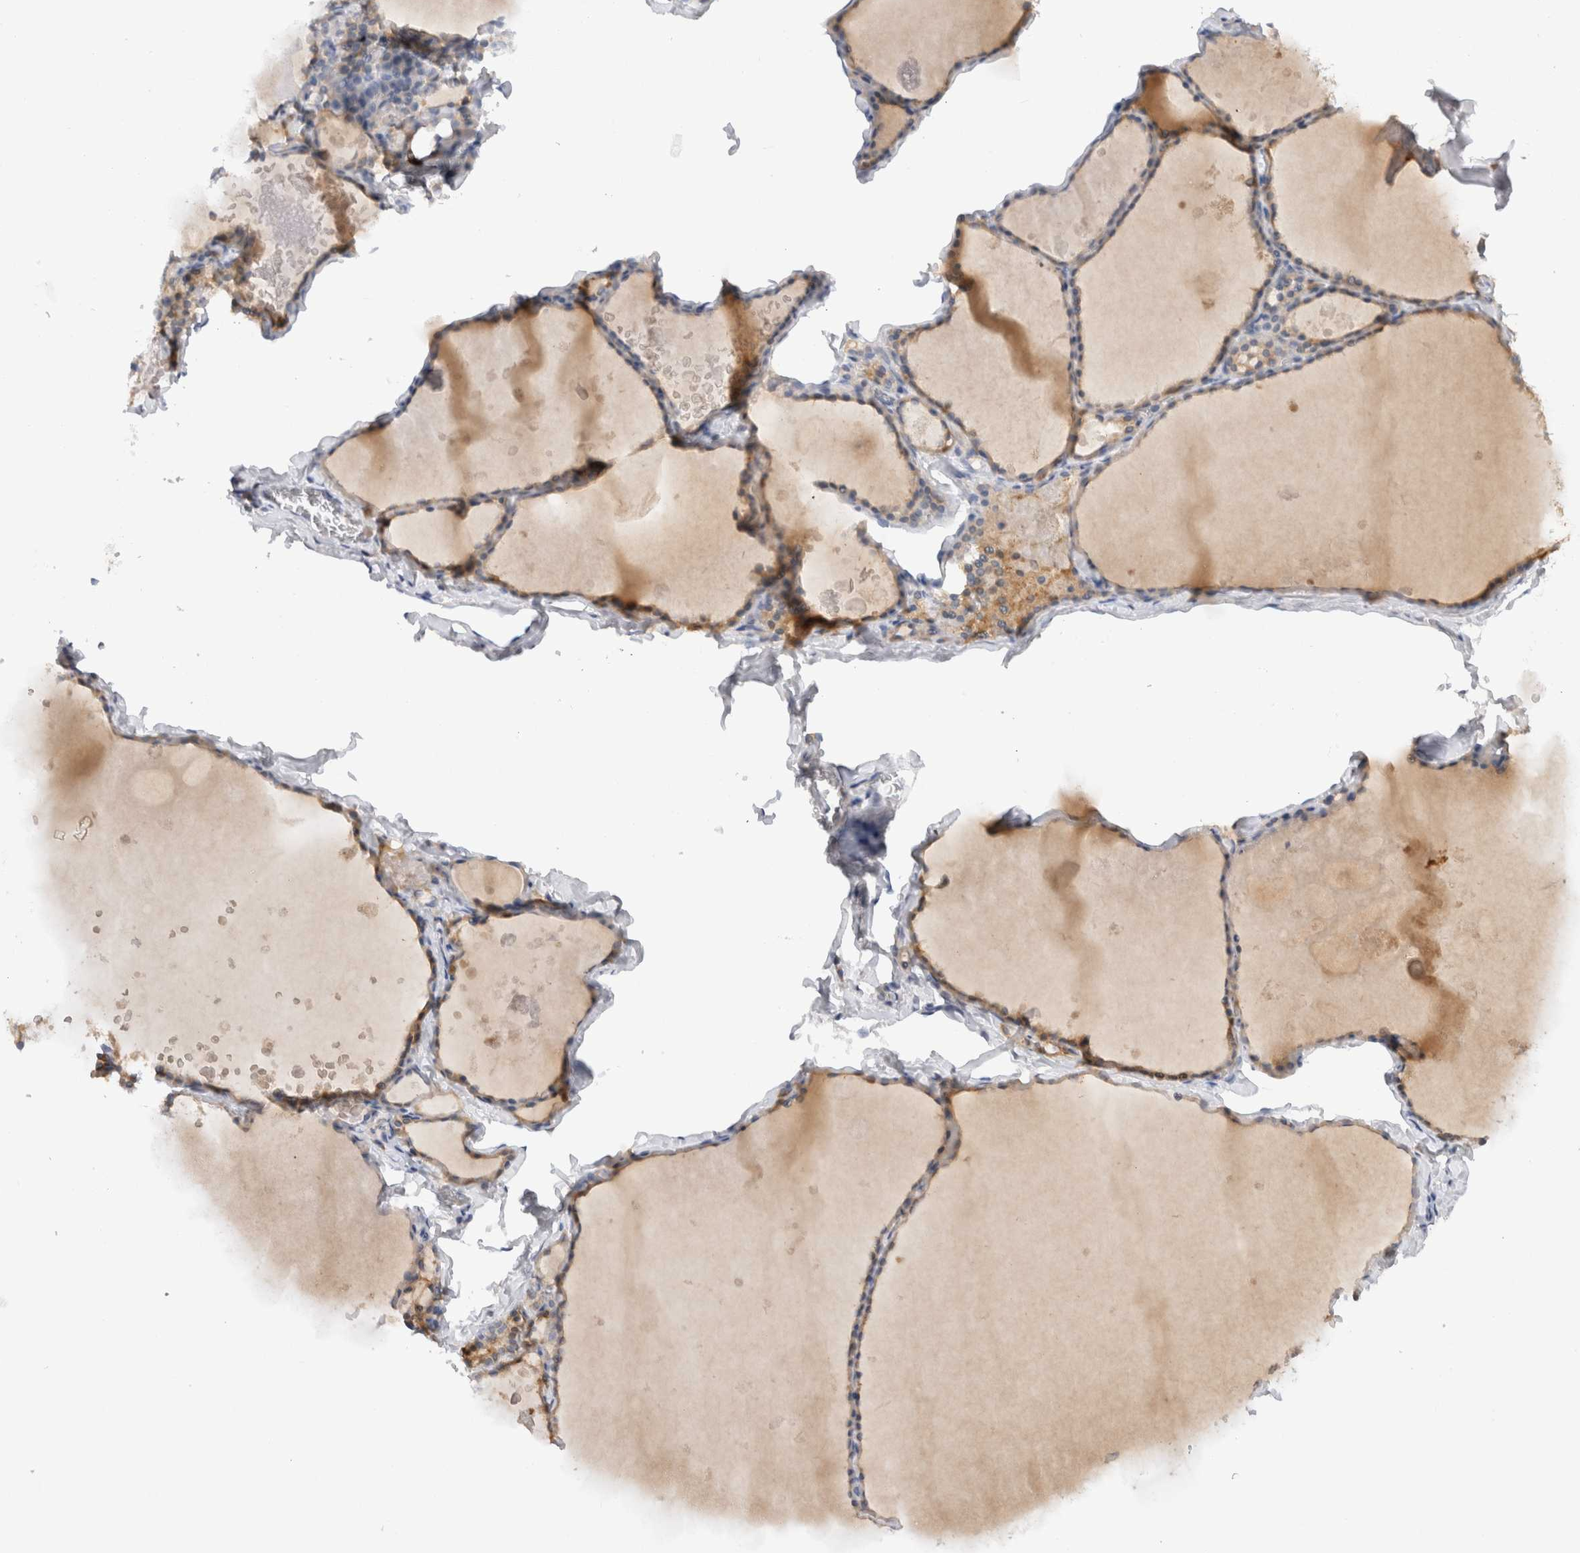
{"staining": {"intensity": "weak", "quantity": "25%-75%", "location": "cytoplasmic/membranous"}, "tissue": "thyroid gland", "cell_type": "Glandular cells", "image_type": "normal", "snomed": [{"axis": "morphology", "description": "Normal tissue, NOS"}, {"axis": "topography", "description": "Thyroid gland"}], "caption": "Protein staining reveals weak cytoplasmic/membranous expression in about 25%-75% of glandular cells in unremarkable thyroid gland.", "gene": "GAS1", "patient": {"sex": "male", "age": 56}}